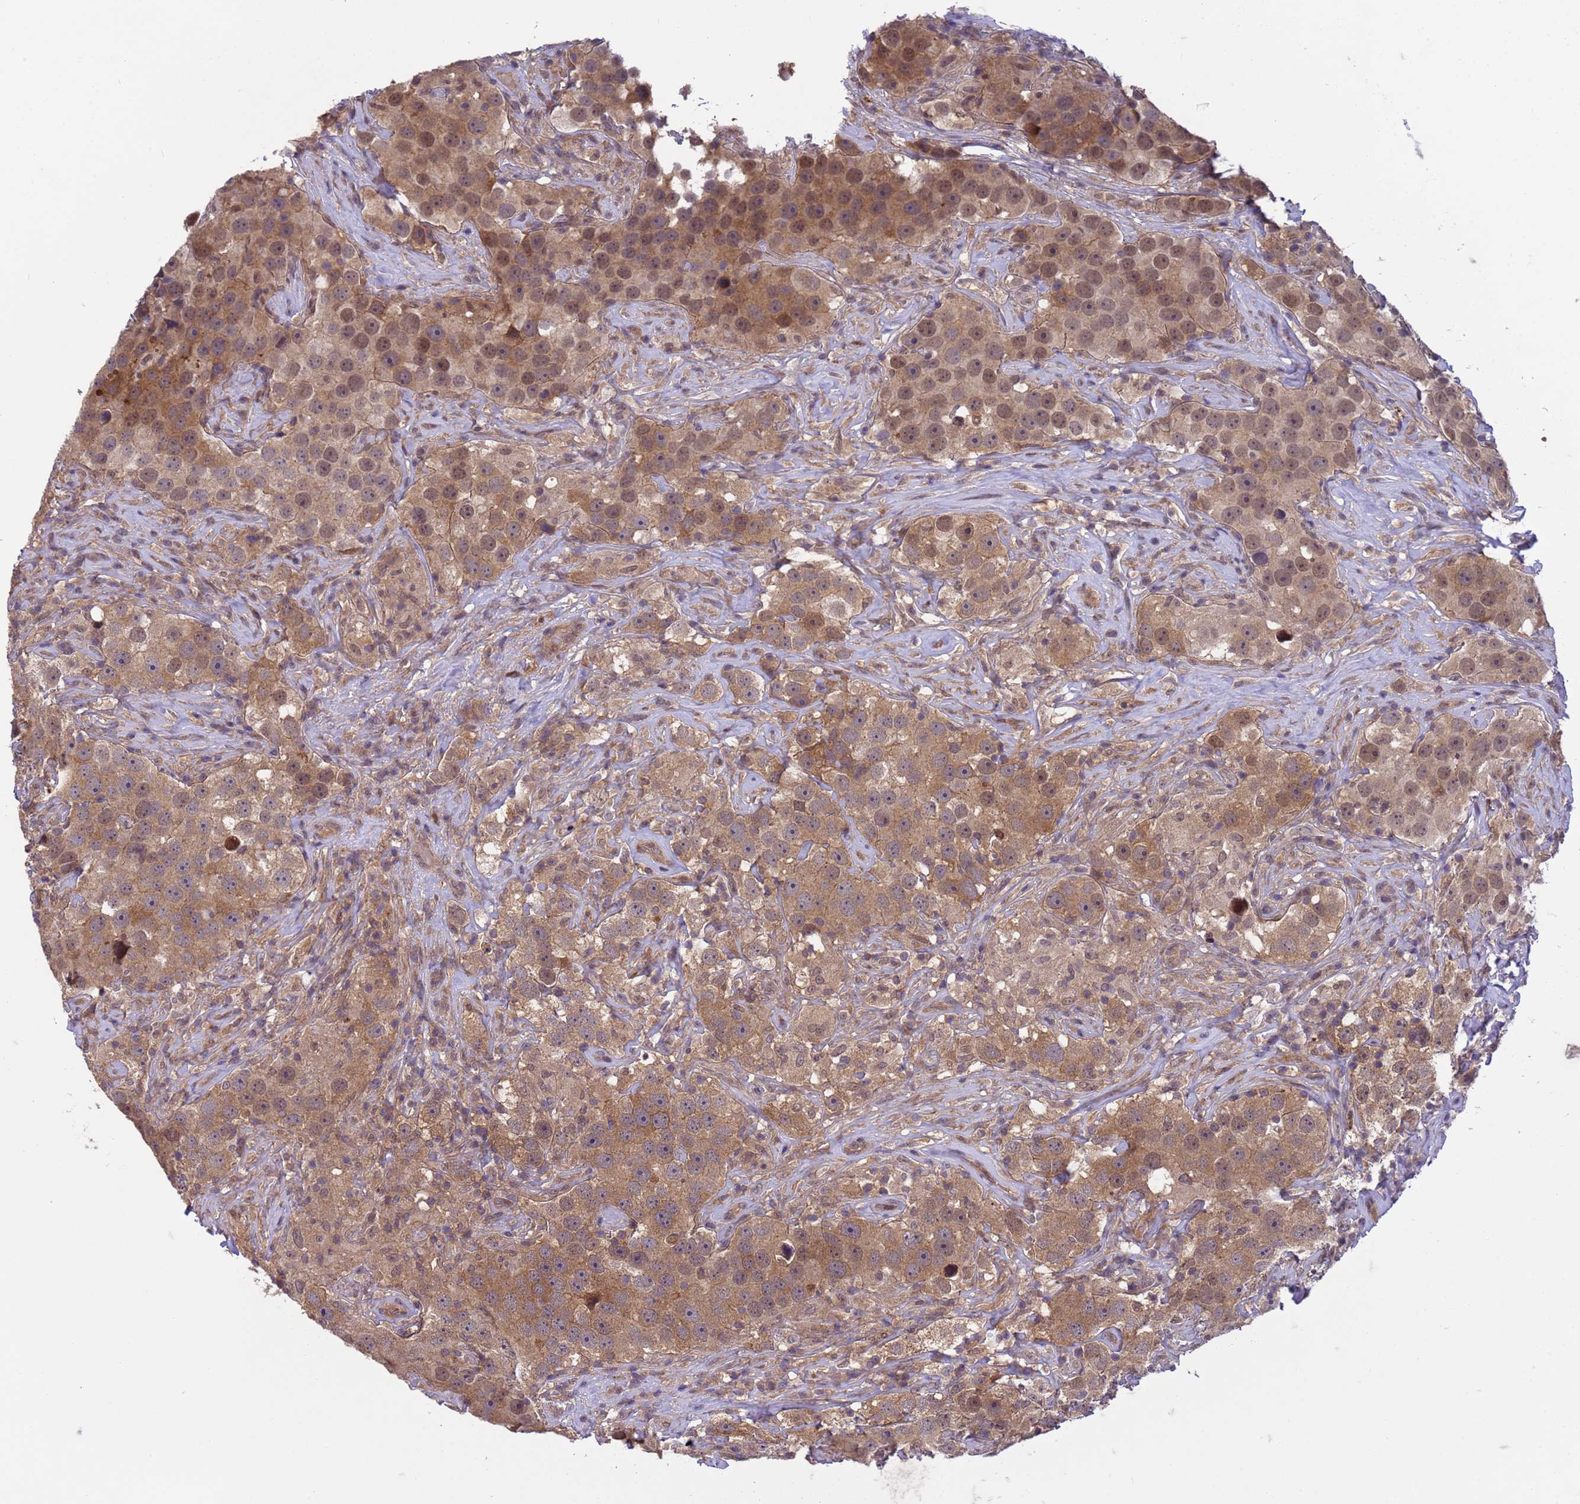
{"staining": {"intensity": "moderate", "quantity": ">75%", "location": "cytoplasmic/membranous,nuclear"}, "tissue": "testis cancer", "cell_type": "Tumor cells", "image_type": "cancer", "snomed": [{"axis": "morphology", "description": "Seminoma, NOS"}, {"axis": "topography", "description": "Testis"}], "caption": "About >75% of tumor cells in testis cancer show moderate cytoplasmic/membranous and nuclear protein positivity as visualized by brown immunohistochemical staining.", "gene": "NPEPPS", "patient": {"sex": "male", "age": 49}}